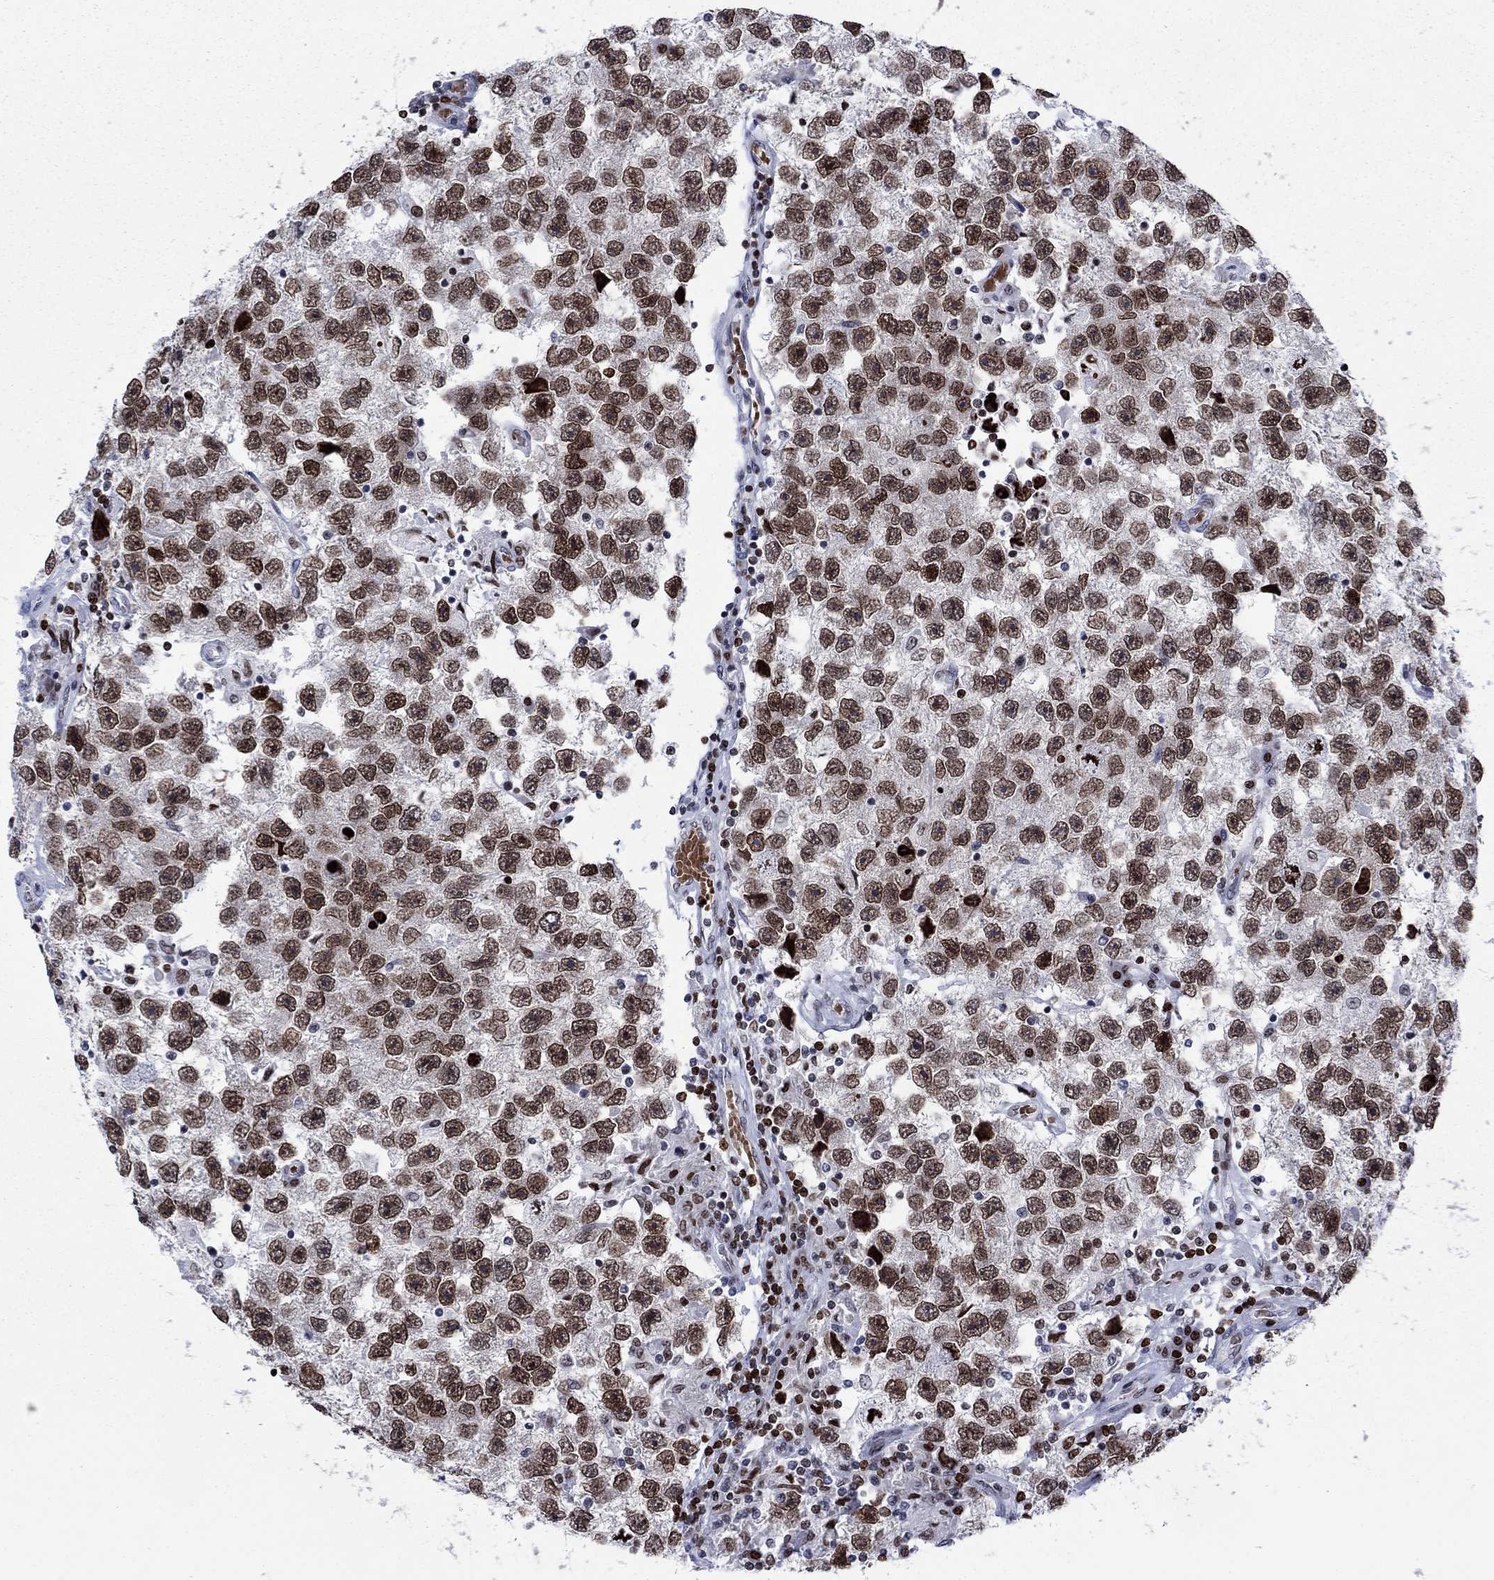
{"staining": {"intensity": "moderate", "quantity": ">75%", "location": "nuclear"}, "tissue": "testis cancer", "cell_type": "Tumor cells", "image_type": "cancer", "snomed": [{"axis": "morphology", "description": "Seminoma, NOS"}, {"axis": "topography", "description": "Testis"}], "caption": "Protein expression analysis of testis cancer exhibits moderate nuclear staining in approximately >75% of tumor cells. (Brightfield microscopy of DAB IHC at high magnification).", "gene": "HMGA1", "patient": {"sex": "male", "age": 26}}